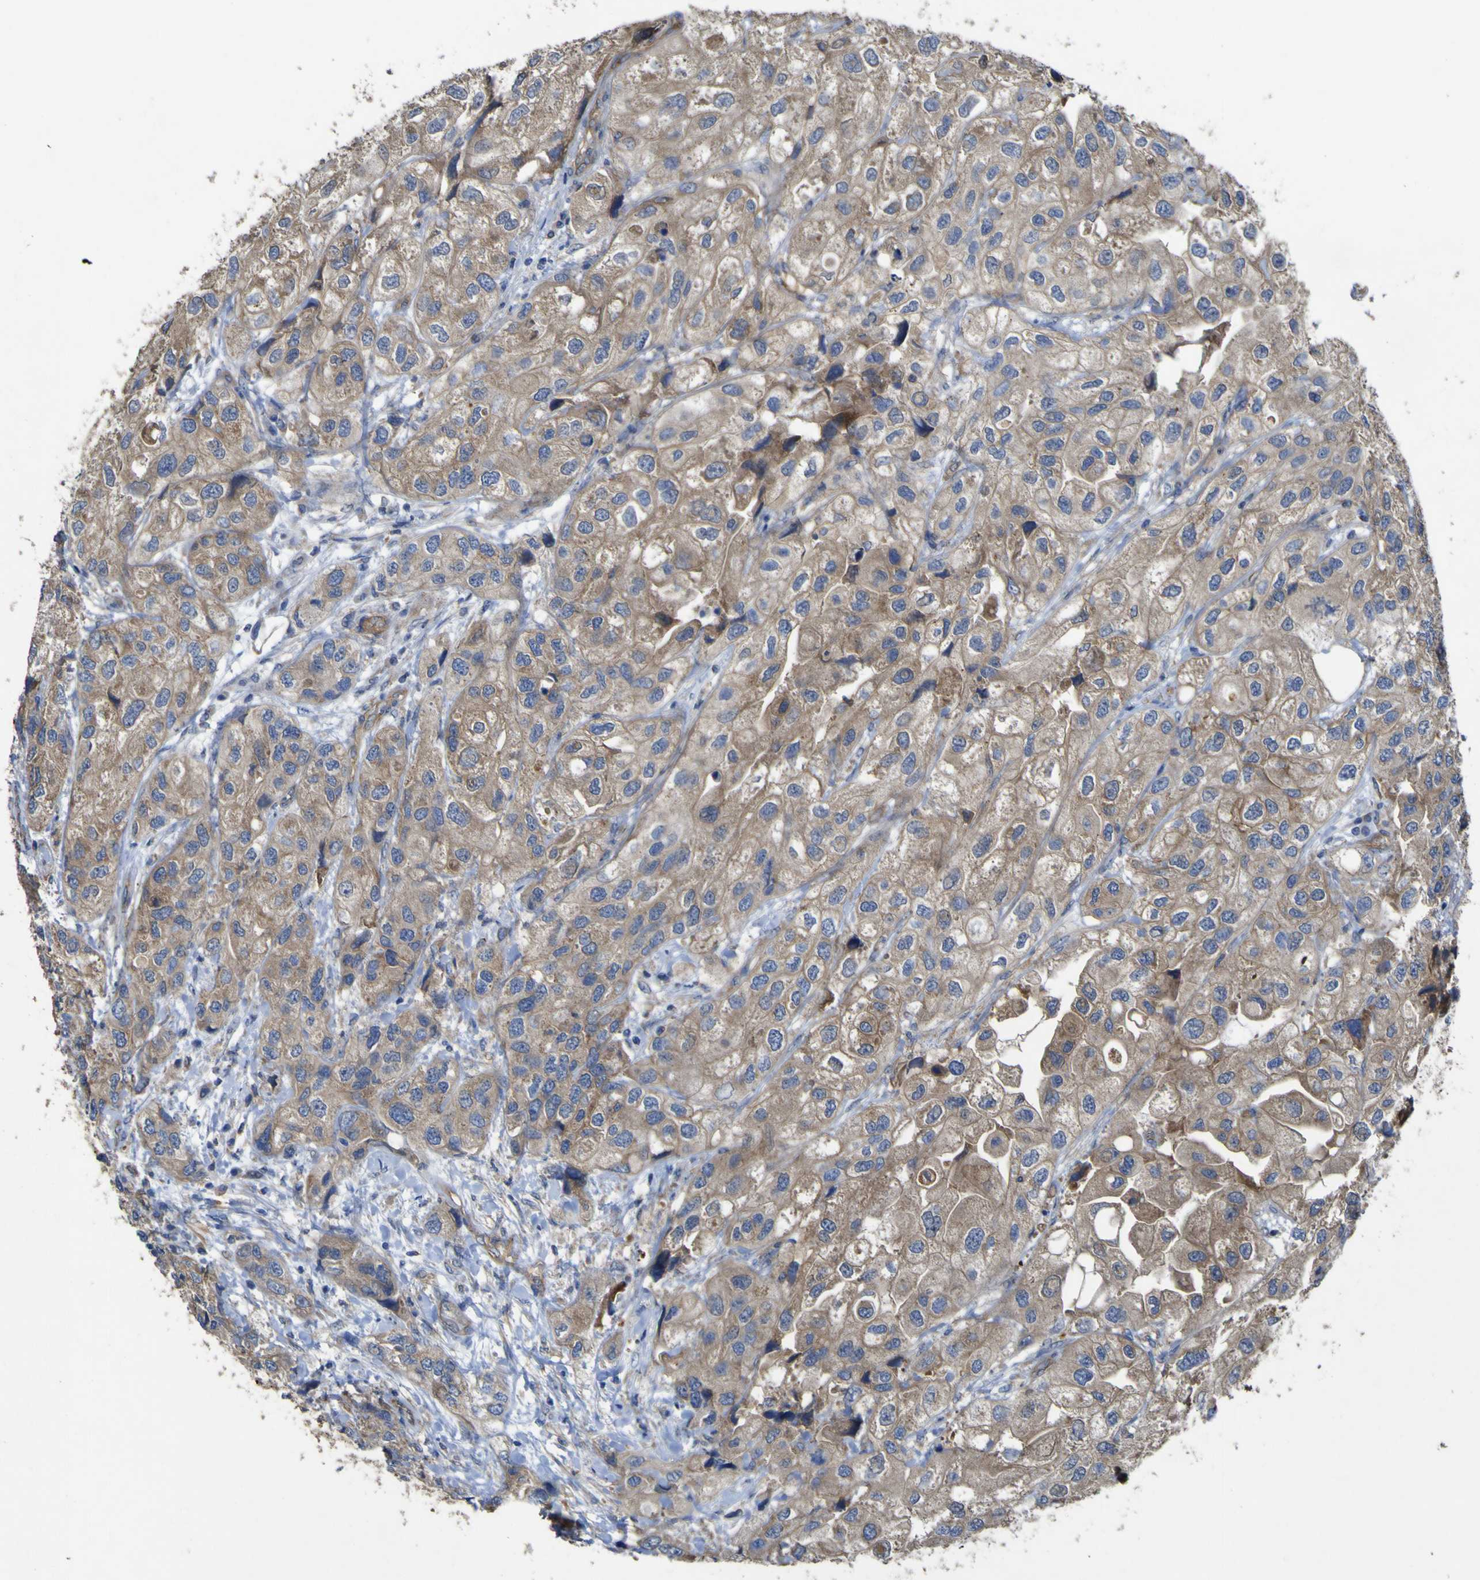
{"staining": {"intensity": "moderate", "quantity": ">75%", "location": "cytoplasmic/membranous"}, "tissue": "urothelial cancer", "cell_type": "Tumor cells", "image_type": "cancer", "snomed": [{"axis": "morphology", "description": "Urothelial carcinoma, High grade"}, {"axis": "topography", "description": "Urinary bladder"}], "caption": "Immunohistochemical staining of human high-grade urothelial carcinoma displays medium levels of moderate cytoplasmic/membranous expression in approximately >75% of tumor cells.", "gene": "TNFSF15", "patient": {"sex": "female", "age": 64}}